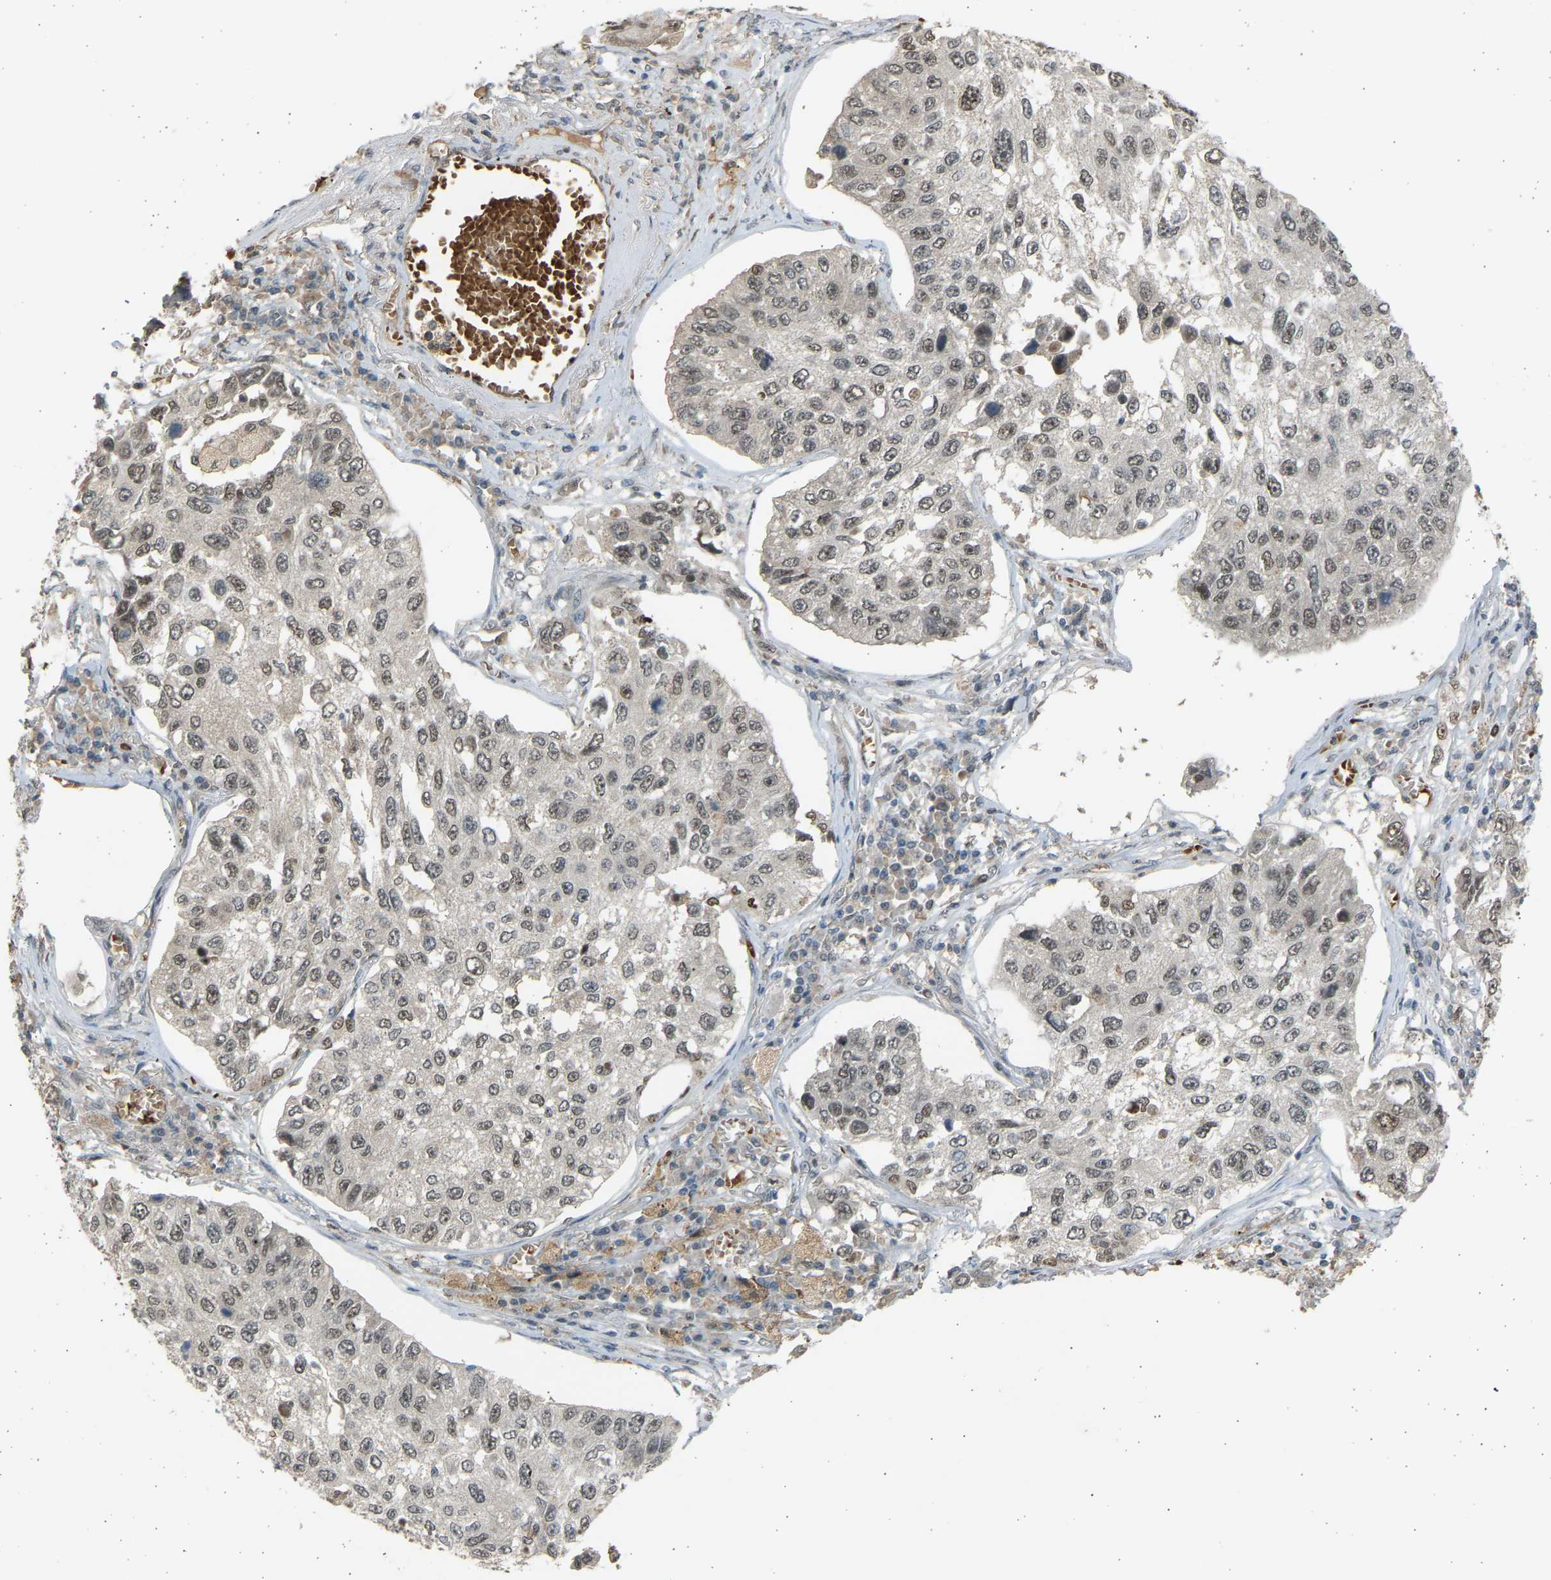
{"staining": {"intensity": "moderate", "quantity": ">75%", "location": "nuclear"}, "tissue": "lung cancer", "cell_type": "Tumor cells", "image_type": "cancer", "snomed": [{"axis": "morphology", "description": "Squamous cell carcinoma, NOS"}, {"axis": "topography", "description": "Lung"}], "caption": "This is an image of immunohistochemistry (IHC) staining of lung squamous cell carcinoma, which shows moderate positivity in the nuclear of tumor cells.", "gene": "BIRC2", "patient": {"sex": "male", "age": 71}}